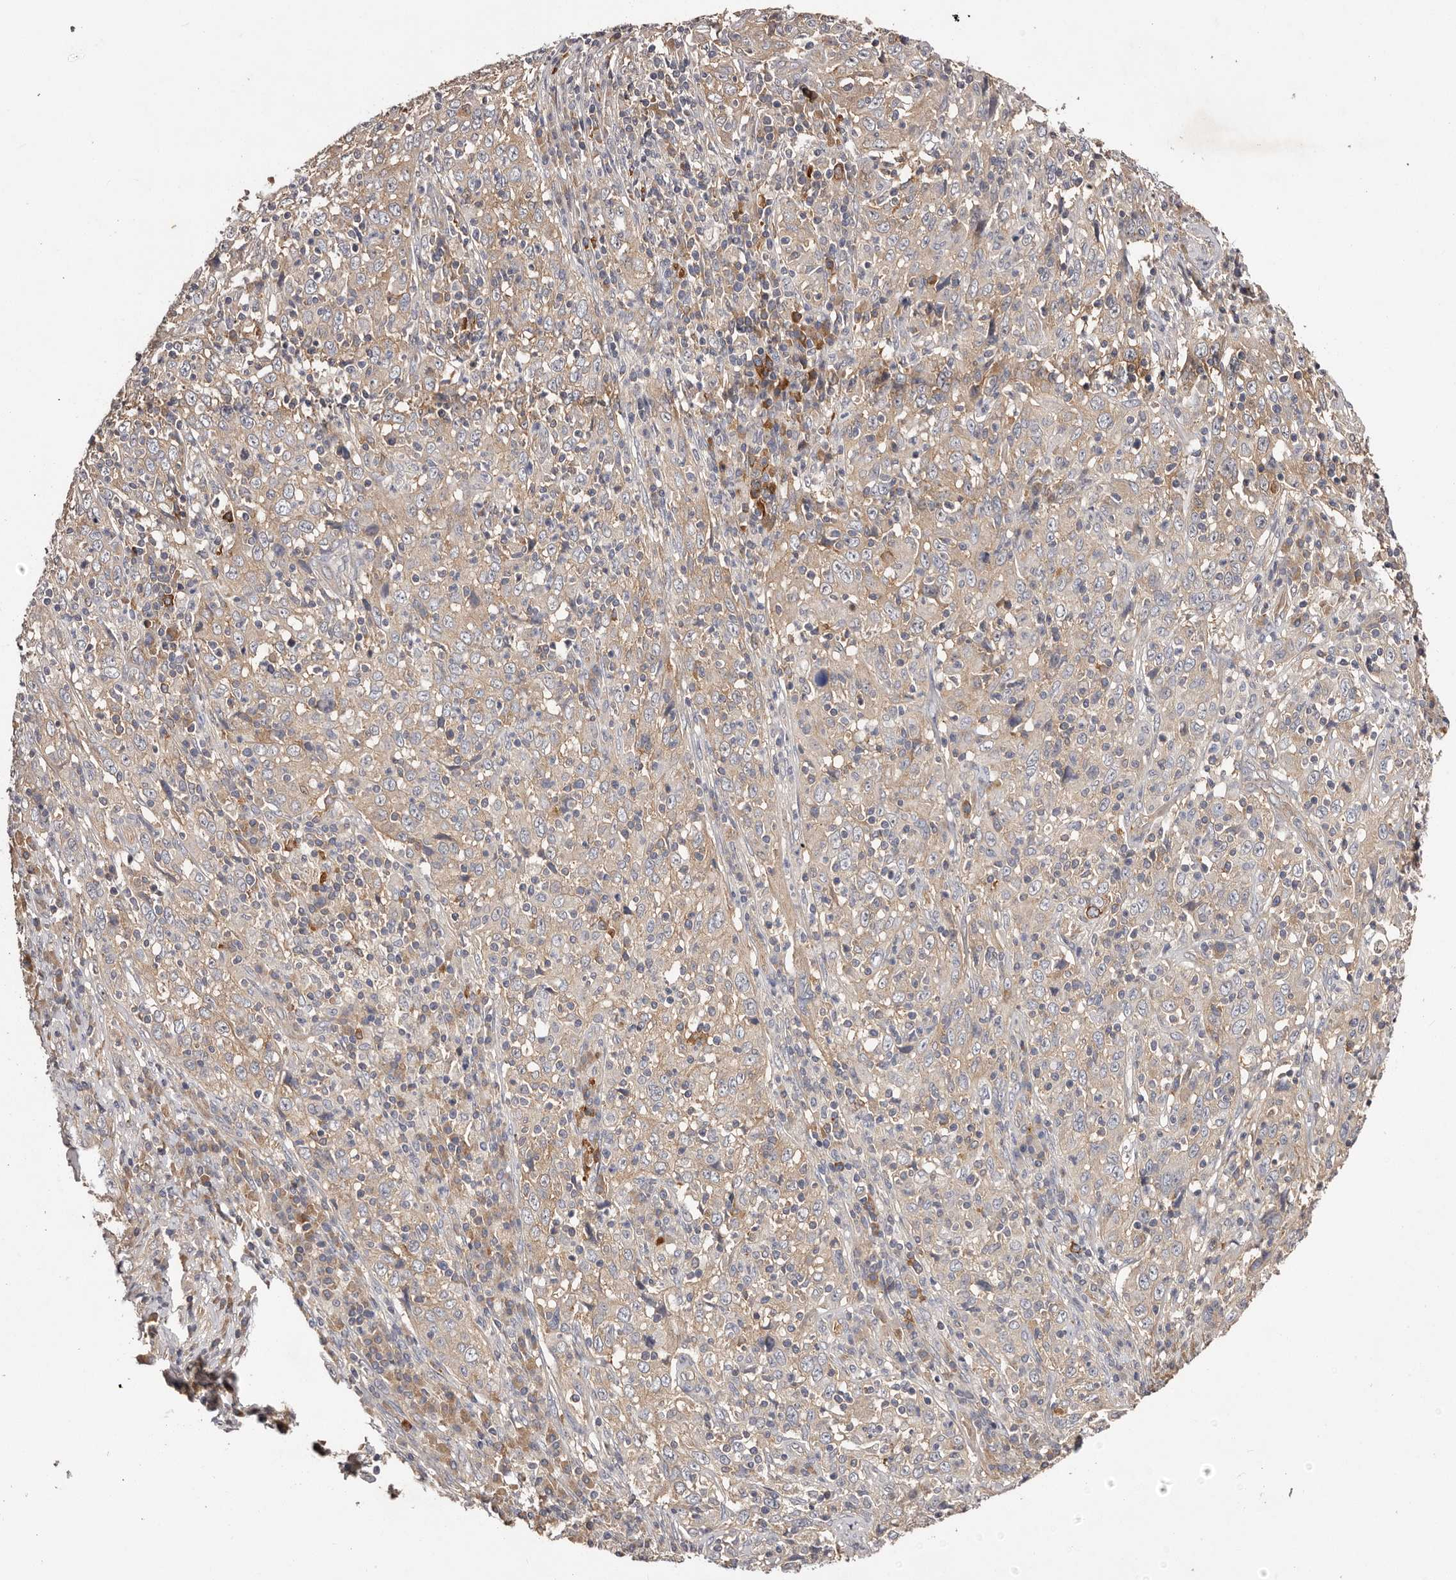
{"staining": {"intensity": "weak", "quantity": ">75%", "location": "cytoplasmic/membranous"}, "tissue": "cervical cancer", "cell_type": "Tumor cells", "image_type": "cancer", "snomed": [{"axis": "morphology", "description": "Squamous cell carcinoma, NOS"}, {"axis": "topography", "description": "Cervix"}], "caption": "There is low levels of weak cytoplasmic/membranous staining in tumor cells of squamous cell carcinoma (cervical), as demonstrated by immunohistochemical staining (brown color).", "gene": "LTV1", "patient": {"sex": "female", "age": 46}}